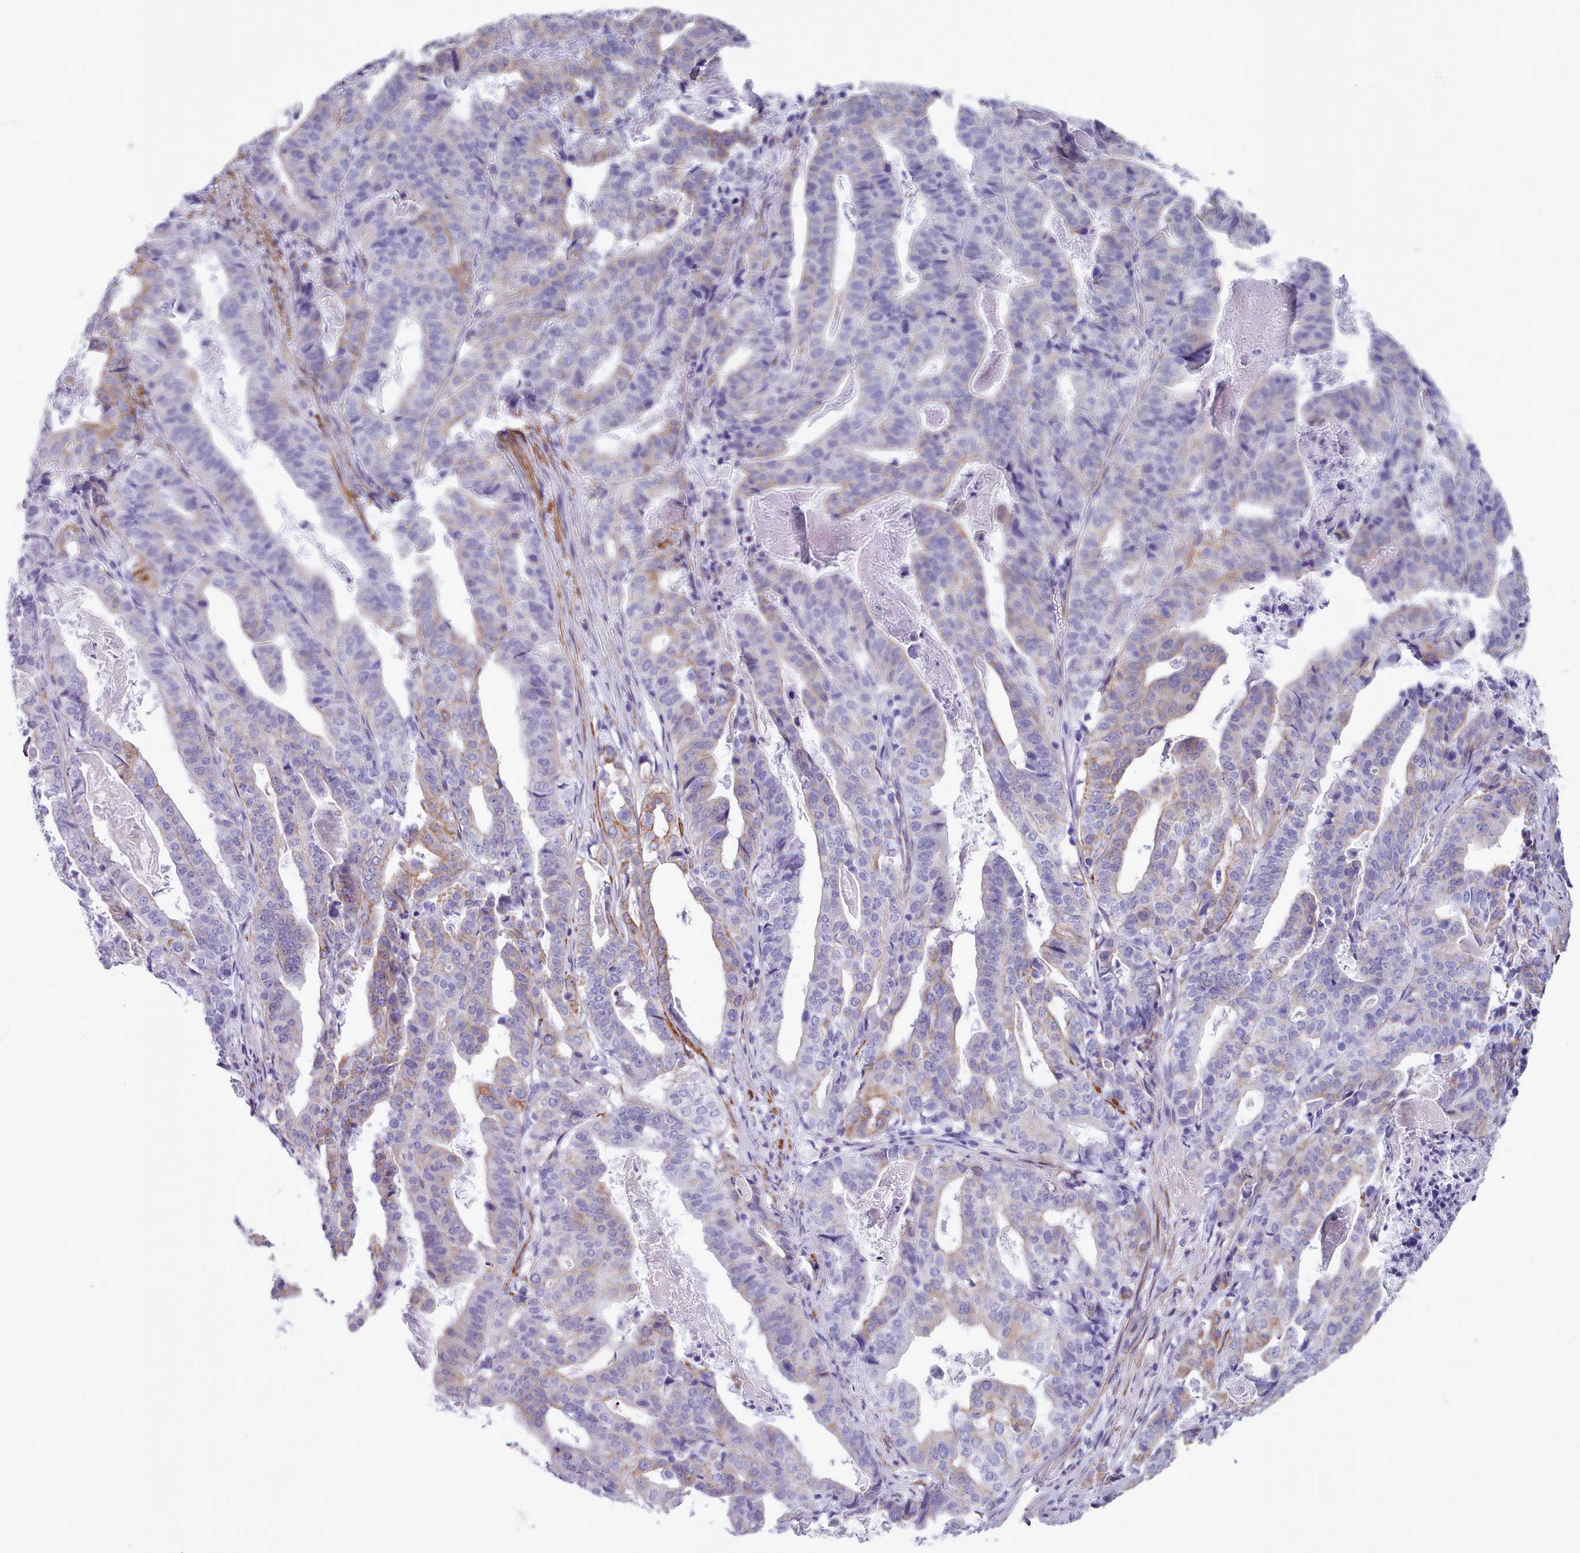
{"staining": {"intensity": "weak", "quantity": "25%-75%", "location": "cytoplasmic/membranous"}, "tissue": "stomach cancer", "cell_type": "Tumor cells", "image_type": "cancer", "snomed": [{"axis": "morphology", "description": "Adenocarcinoma, NOS"}, {"axis": "topography", "description": "Stomach"}], "caption": "Immunohistochemistry photomicrograph of adenocarcinoma (stomach) stained for a protein (brown), which reveals low levels of weak cytoplasmic/membranous staining in about 25%-75% of tumor cells.", "gene": "FPGS", "patient": {"sex": "male", "age": 48}}